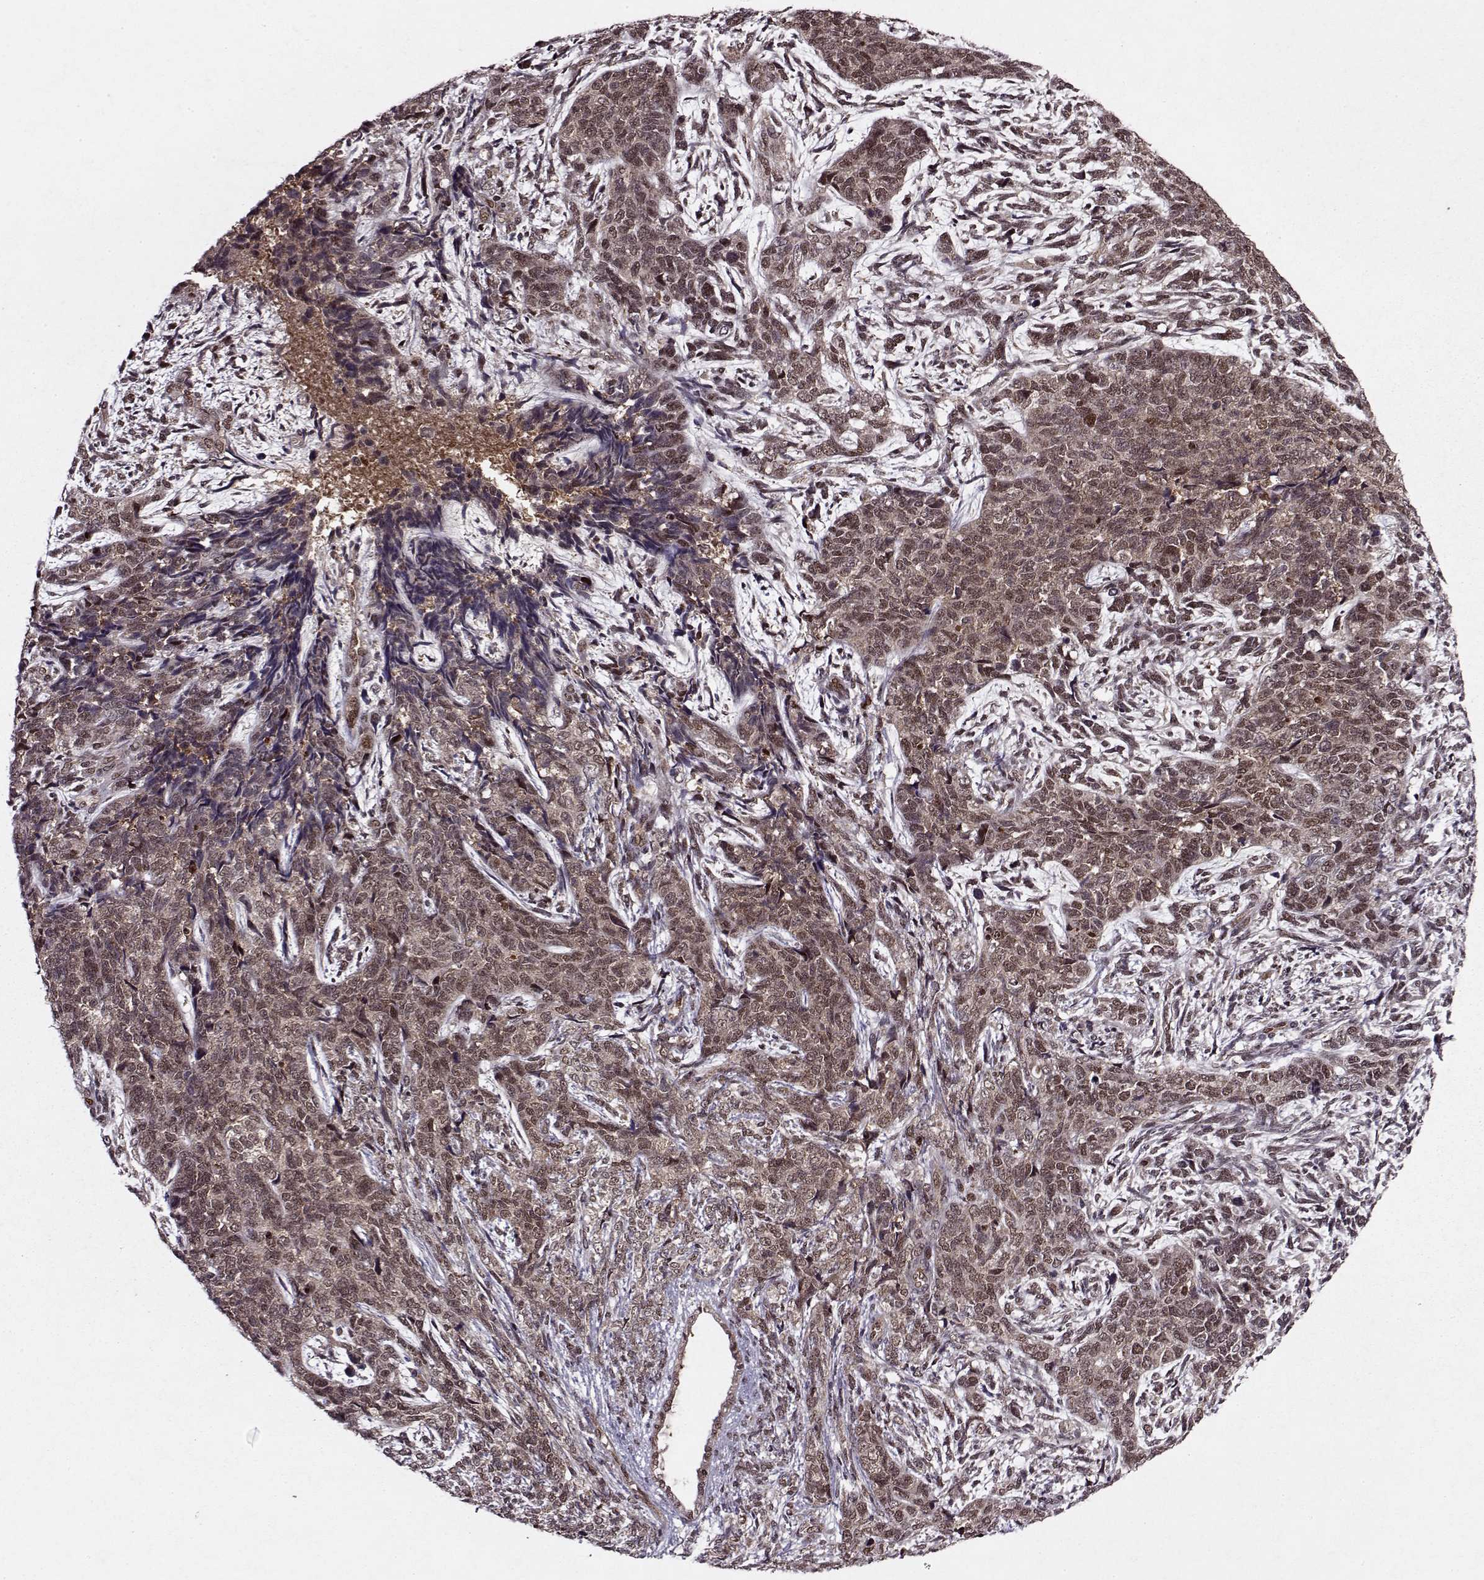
{"staining": {"intensity": "weak", "quantity": ">75%", "location": "cytoplasmic/membranous,nuclear"}, "tissue": "cervical cancer", "cell_type": "Tumor cells", "image_type": "cancer", "snomed": [{"axis": "morphology", "description": "Squamous cell carcinoma, NOS"}, {"axis": "topography", "description": "Cervix"}], "caption": "IHC histopathology image of human cervical squamous cell carcinoma stained for a protein (brown), which displays low levels of weak cytoplasmic/membranous and nuclear staining in about >75% of tumor cells.", "gene": "PSMA7", "patient": {"sex": "female", "age": 63}}